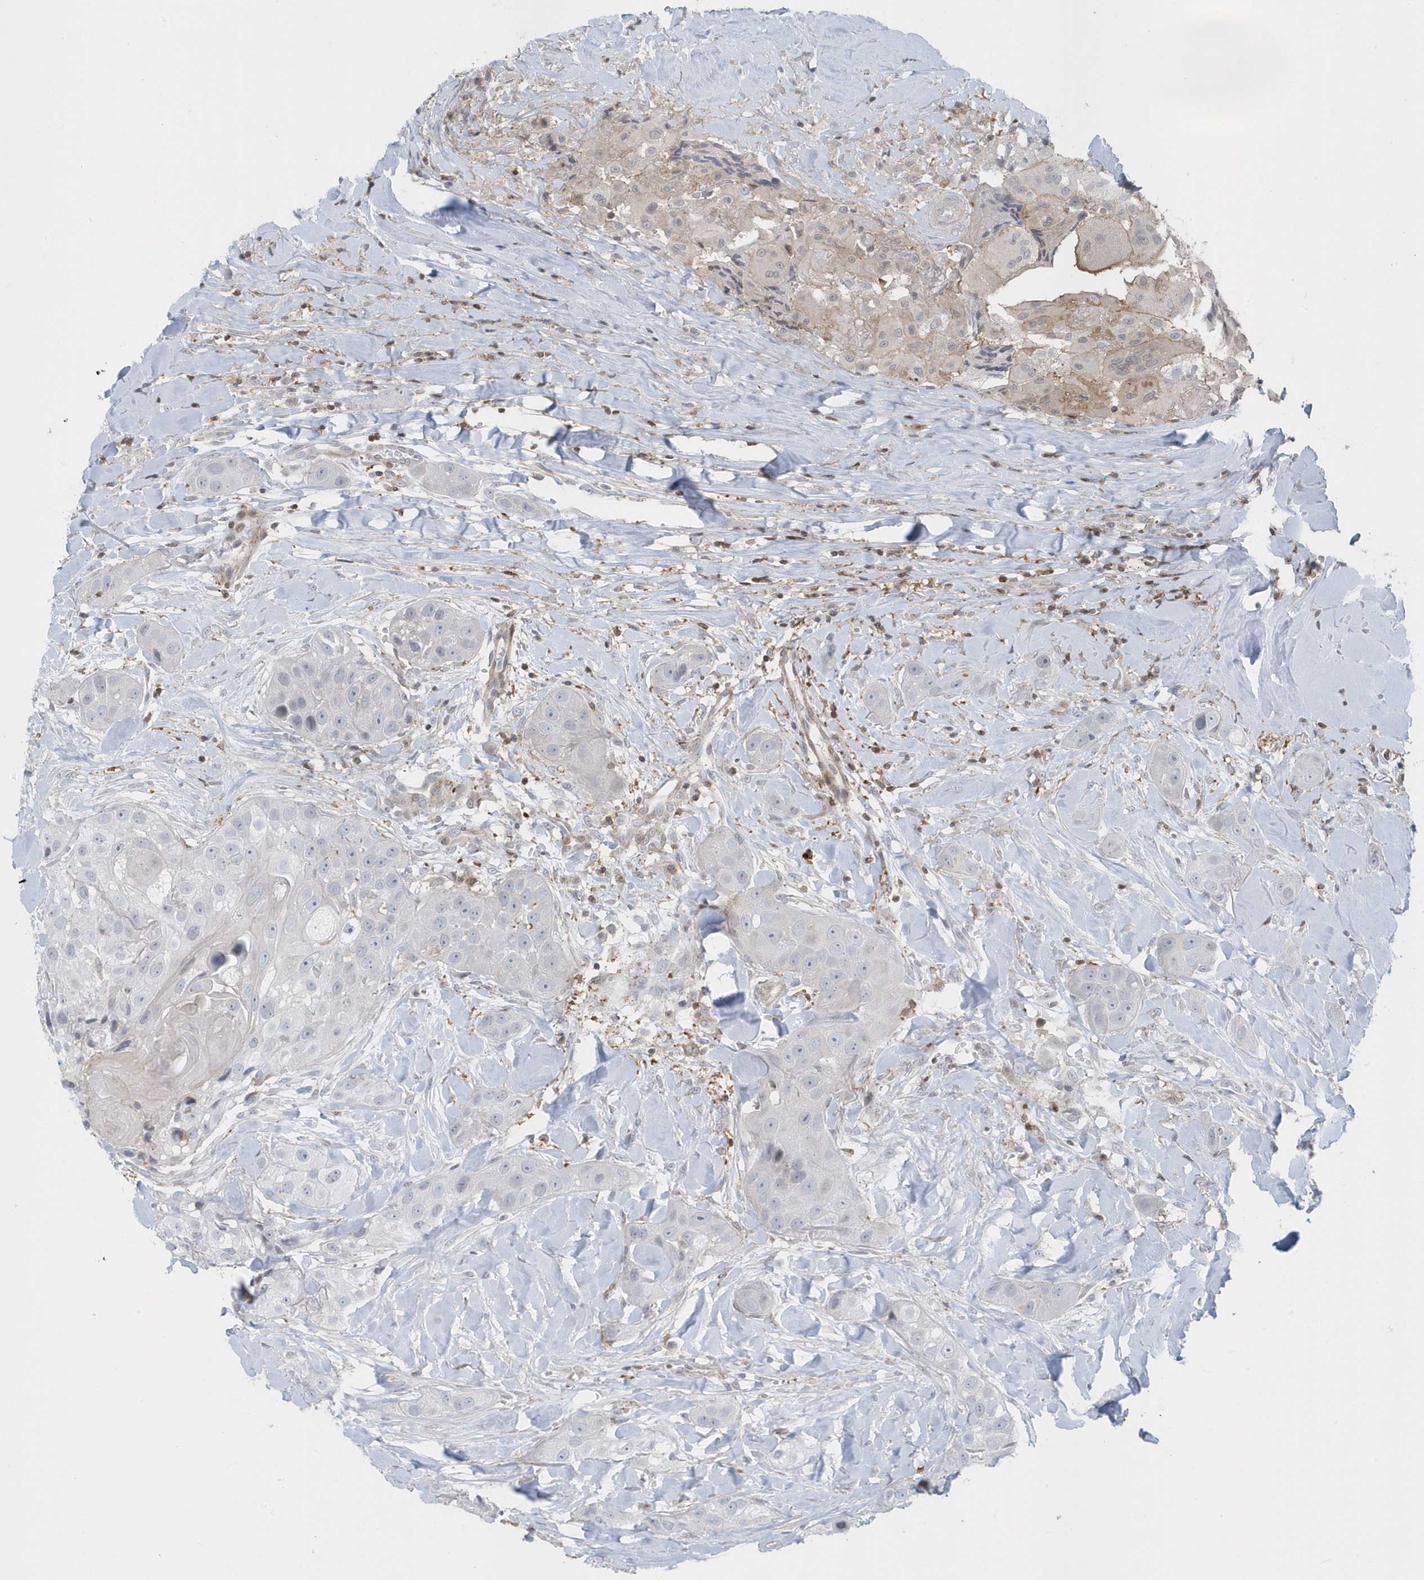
{"staining": {"intensity": "negative", "quantity": "none", "location": "none"}, "tissue": "head and neck cancer", "cell_type": "Tumor cells", "image_type": "cancer", "snomed": [{"axis": "morphology", "description": "Normal tissue, NOS"}, {"axis": "morphology", "description": "Squamous cell carcinoma, NOS"}, {"axis": "topography", "description": "Skeletal muscle"}, {"axis": "topography", "description": "Head-Neck"}], "caption": "DAB (3,3'-diaminobenzidine) immunohistochemical staining of head and neck squamous cell carcinoma exhibits no significant expression in tumor cells.", "gene": "CACNB2", "patient": {"sex": "male", "age": 51}}